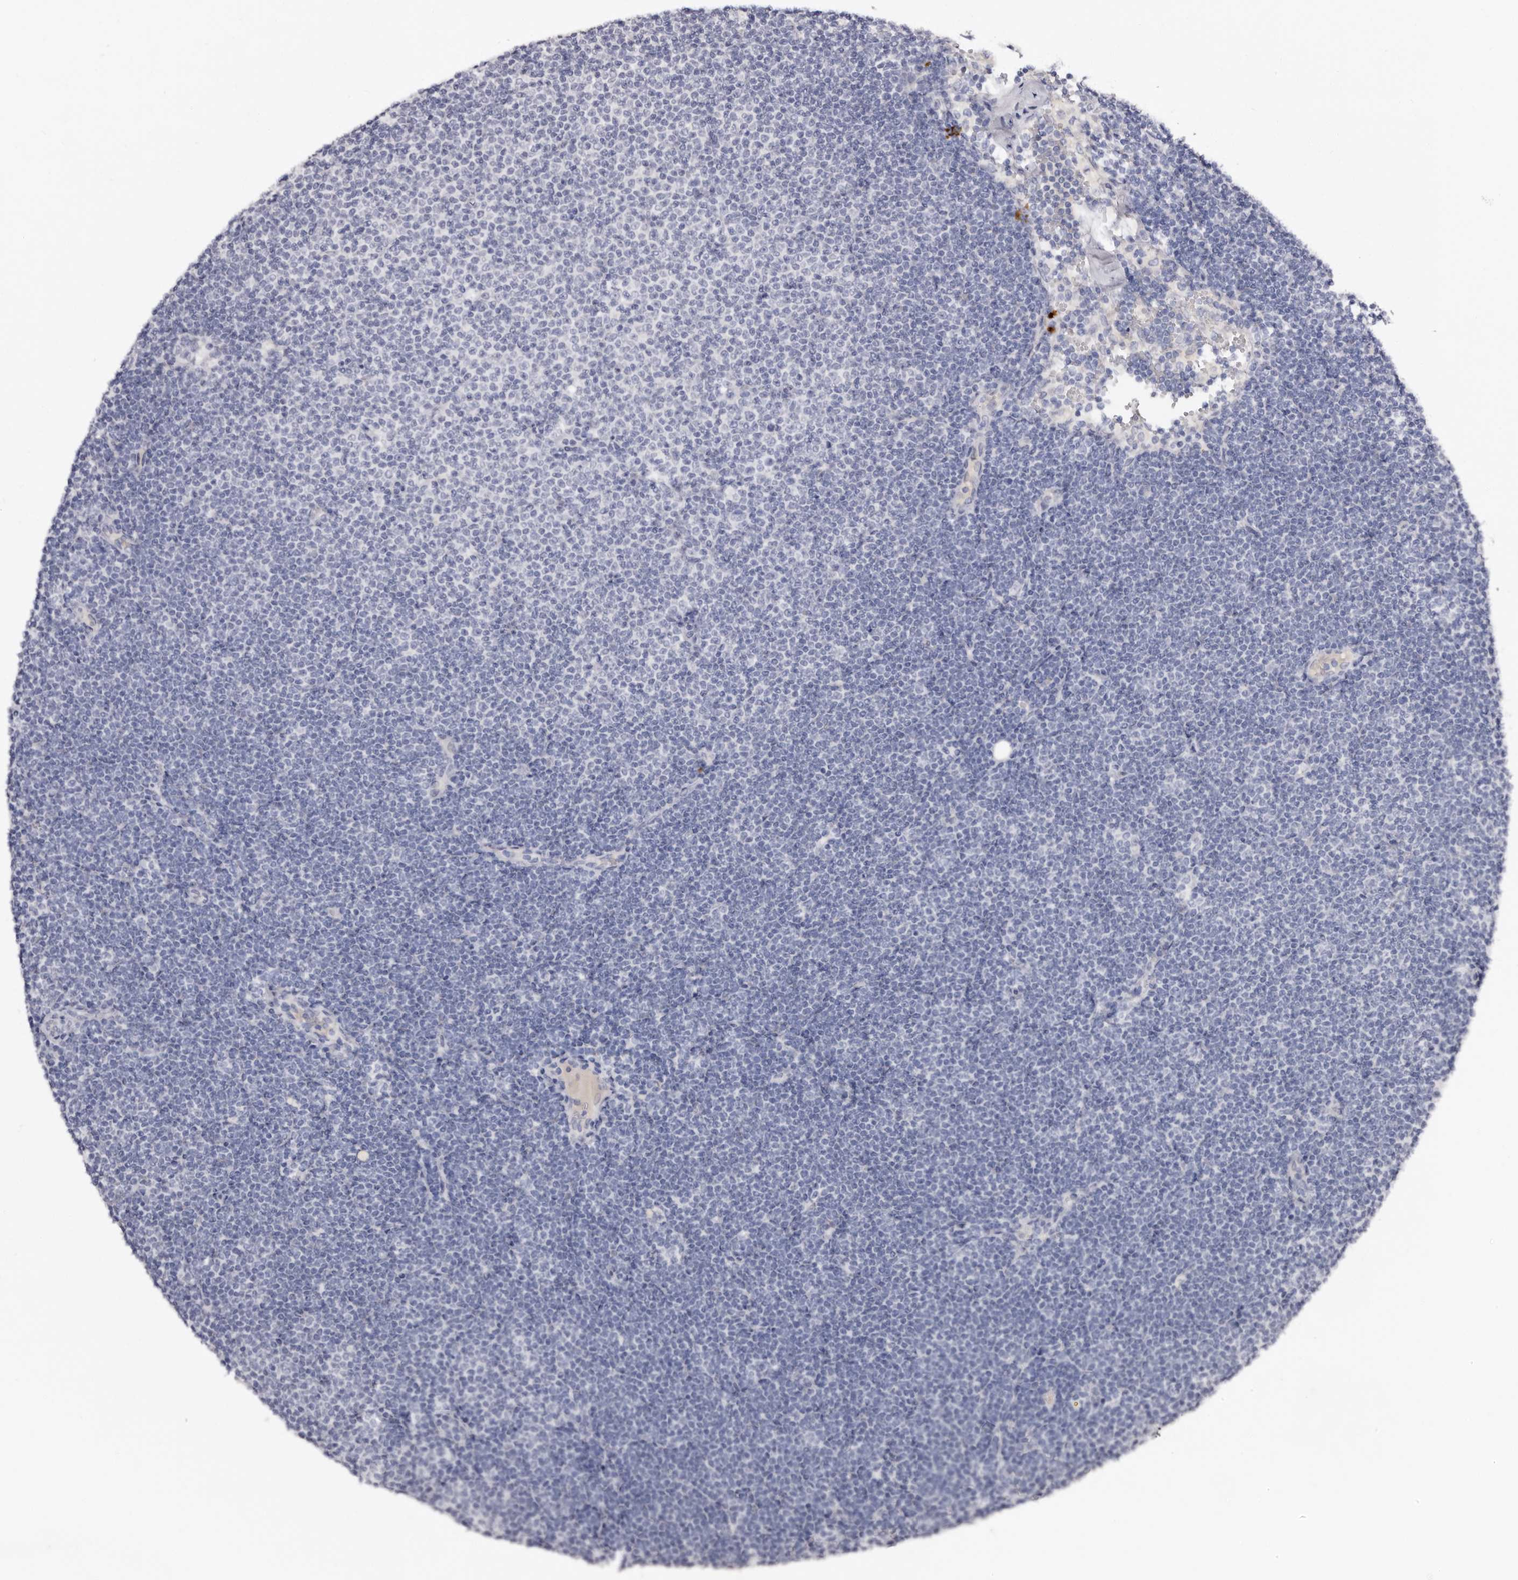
{"staining": {"intensity": "negative", "quantity": "none", "location": "none"}, "tissue": "lymphoma", "cell_type": "Tumor cells", "image_type": "cancer", "snomed": [{"axis": "morphology", "description": "Malignant lymphoma, non-Hodgkin's type, Low grade"}, {"axis": "topography", "description": "Lymph node"}], "caption": "Immunohistochemistry histopathology image of neoplastic tissue: human lymphoma stained with DAB (3,3'-diaminobenzidine) exhibits no significant protein staining in tumor cells.", "gene": "TBC1D22B", "patient": {"sex": "female", "age": 53}}